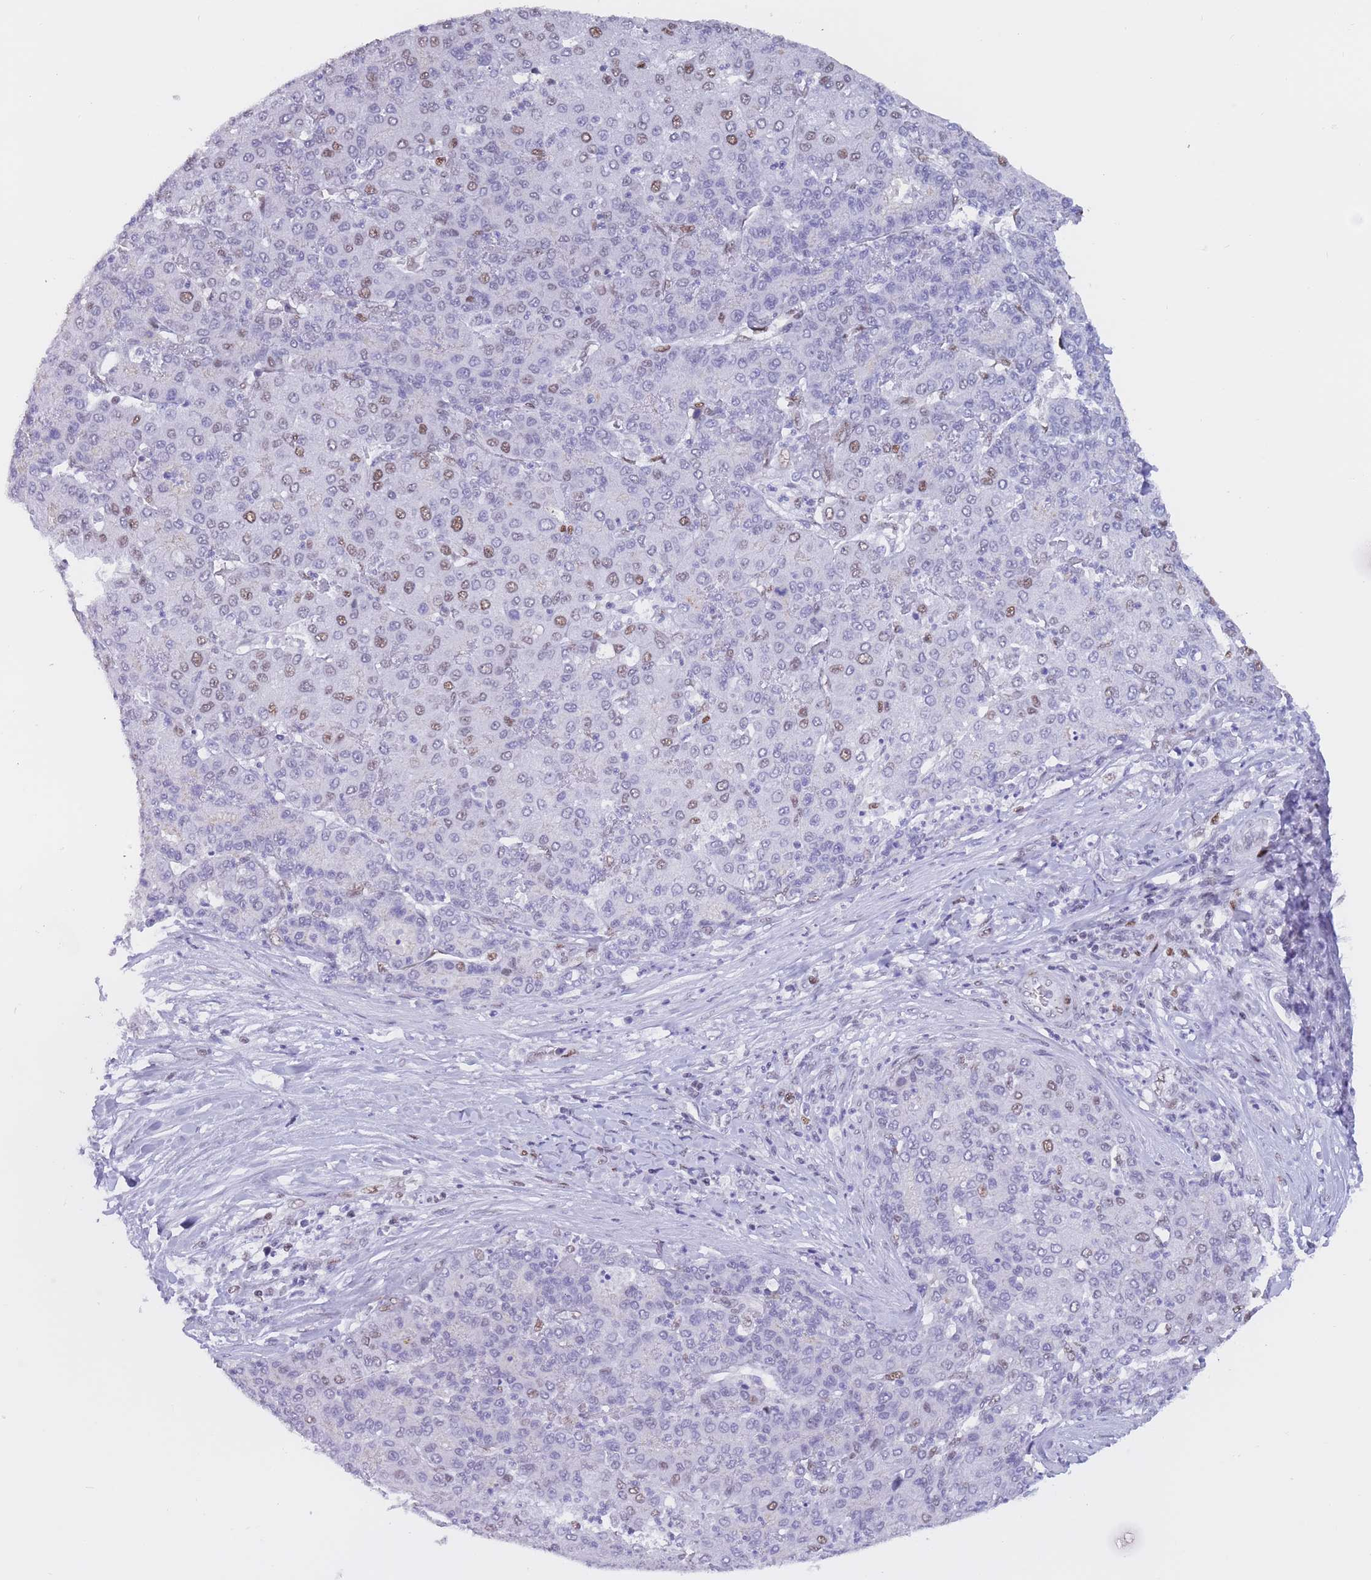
{"staining": {"intensity": "moderate", "quantity": "<25%", "location": "nuclear"}, "tissue": "liver cancer", "cell_type": "Tumor cells", "image_type": "cancer", "snomed": [{"axis": "morphology", "description": "Carcinoma, Hepatocellular, NOS"}, {"axis": "topography", "description": "Liver"}], "caption": "Liver hepatocellular carcinoma stained with a protein marker exhibits moderate staining in tumor cells.", "gene": "NASP", "patient": {"sex": "male", "age": 65}}